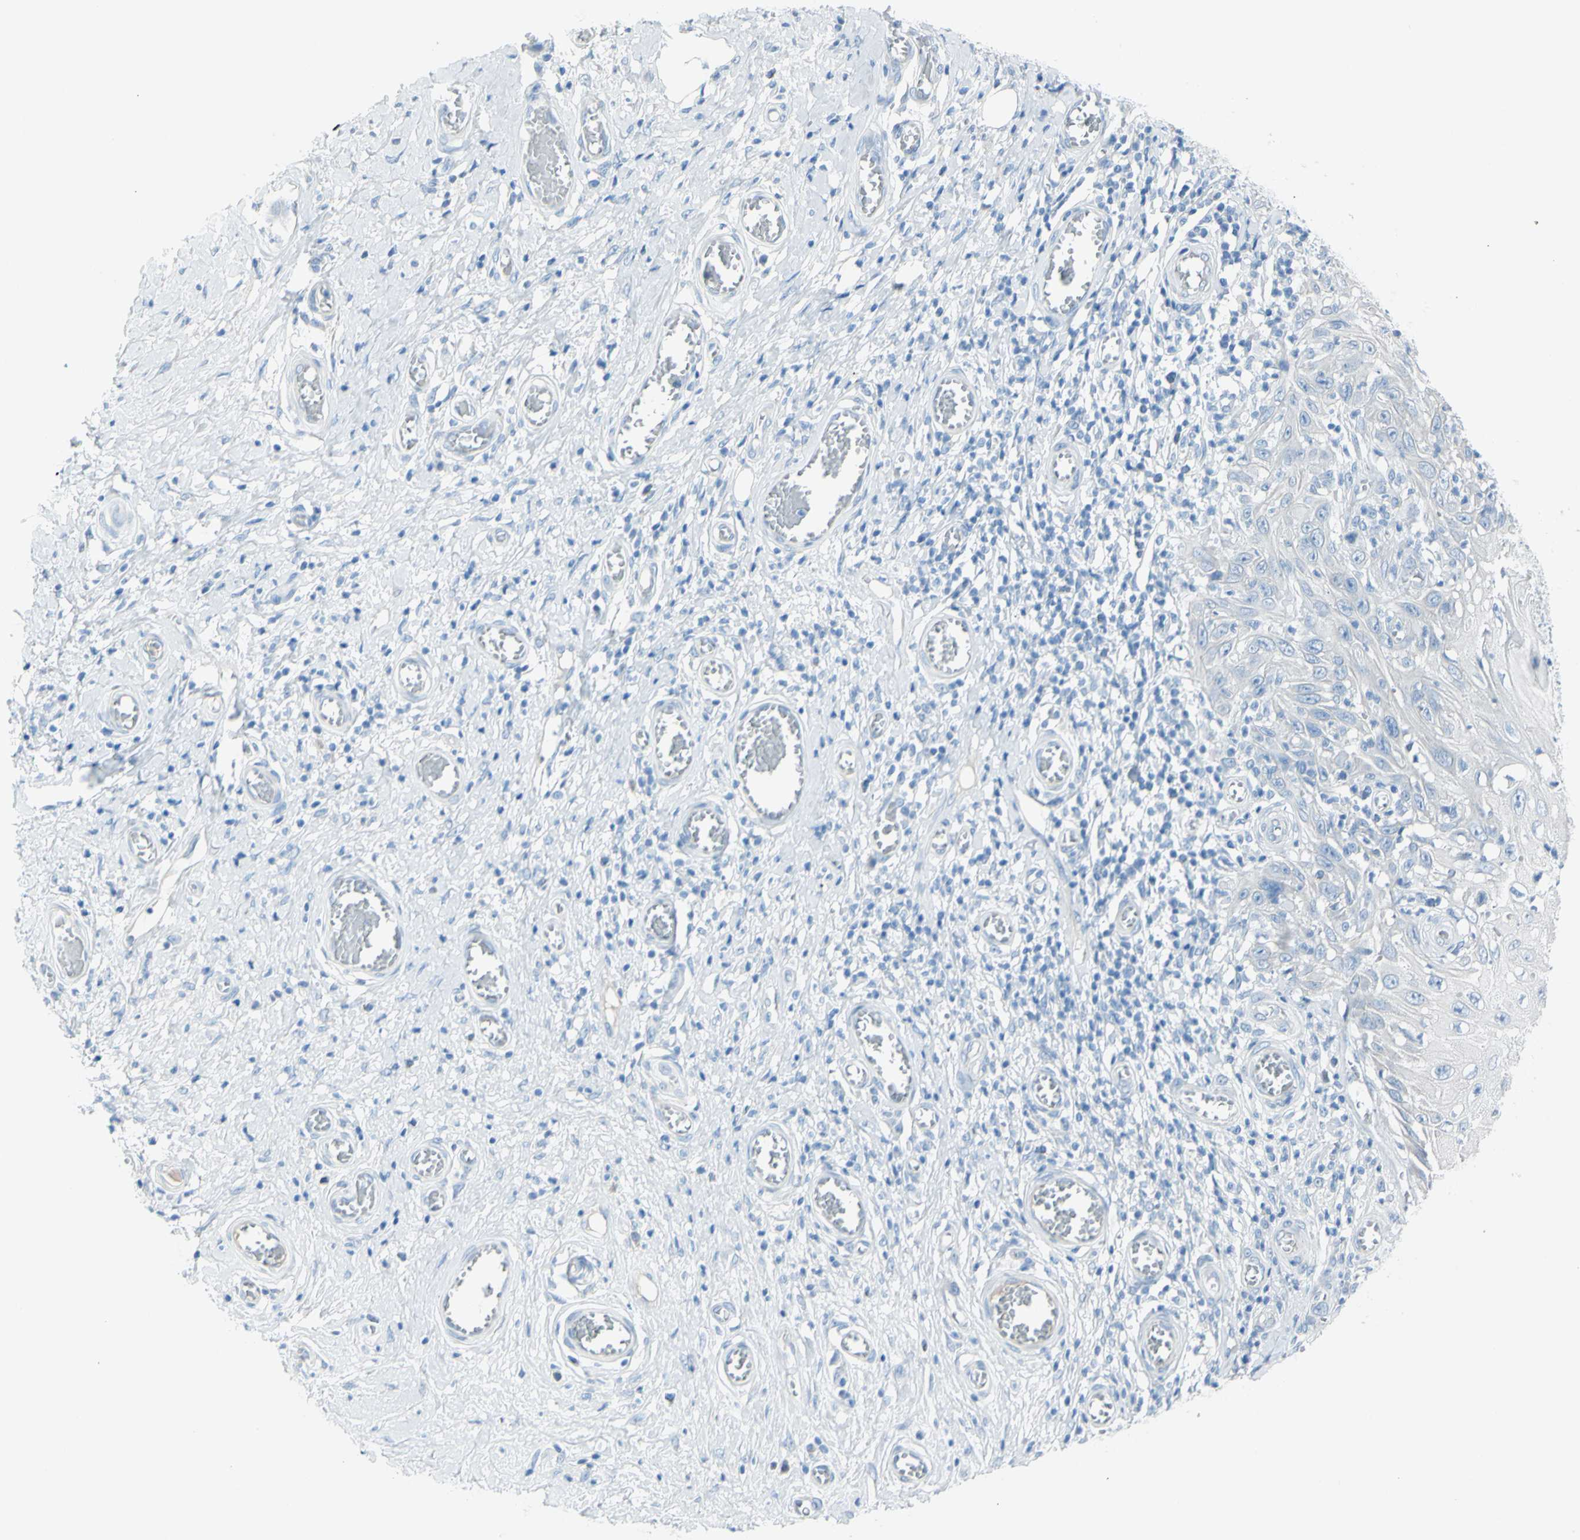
{"staining": {"intensity": "negative", "quantity": "none", "location": "none"}, "tissue": "skin cancer", "cell_type": "Tumor cells", "image_type": "cancer", "snomed": [{"axis": "morphology", "description": "Squamous cell carcinoma, NOS"}, {"axis": "topography", "description": "Skin"}], "caption": "A high-resolution histopathology image shows IHC staining of squamous cell carcinoma (skin), which shows no significant staining in tumor cells.", "gene": "TFPI2", "patient": {"sex": "female", "age": 73}}